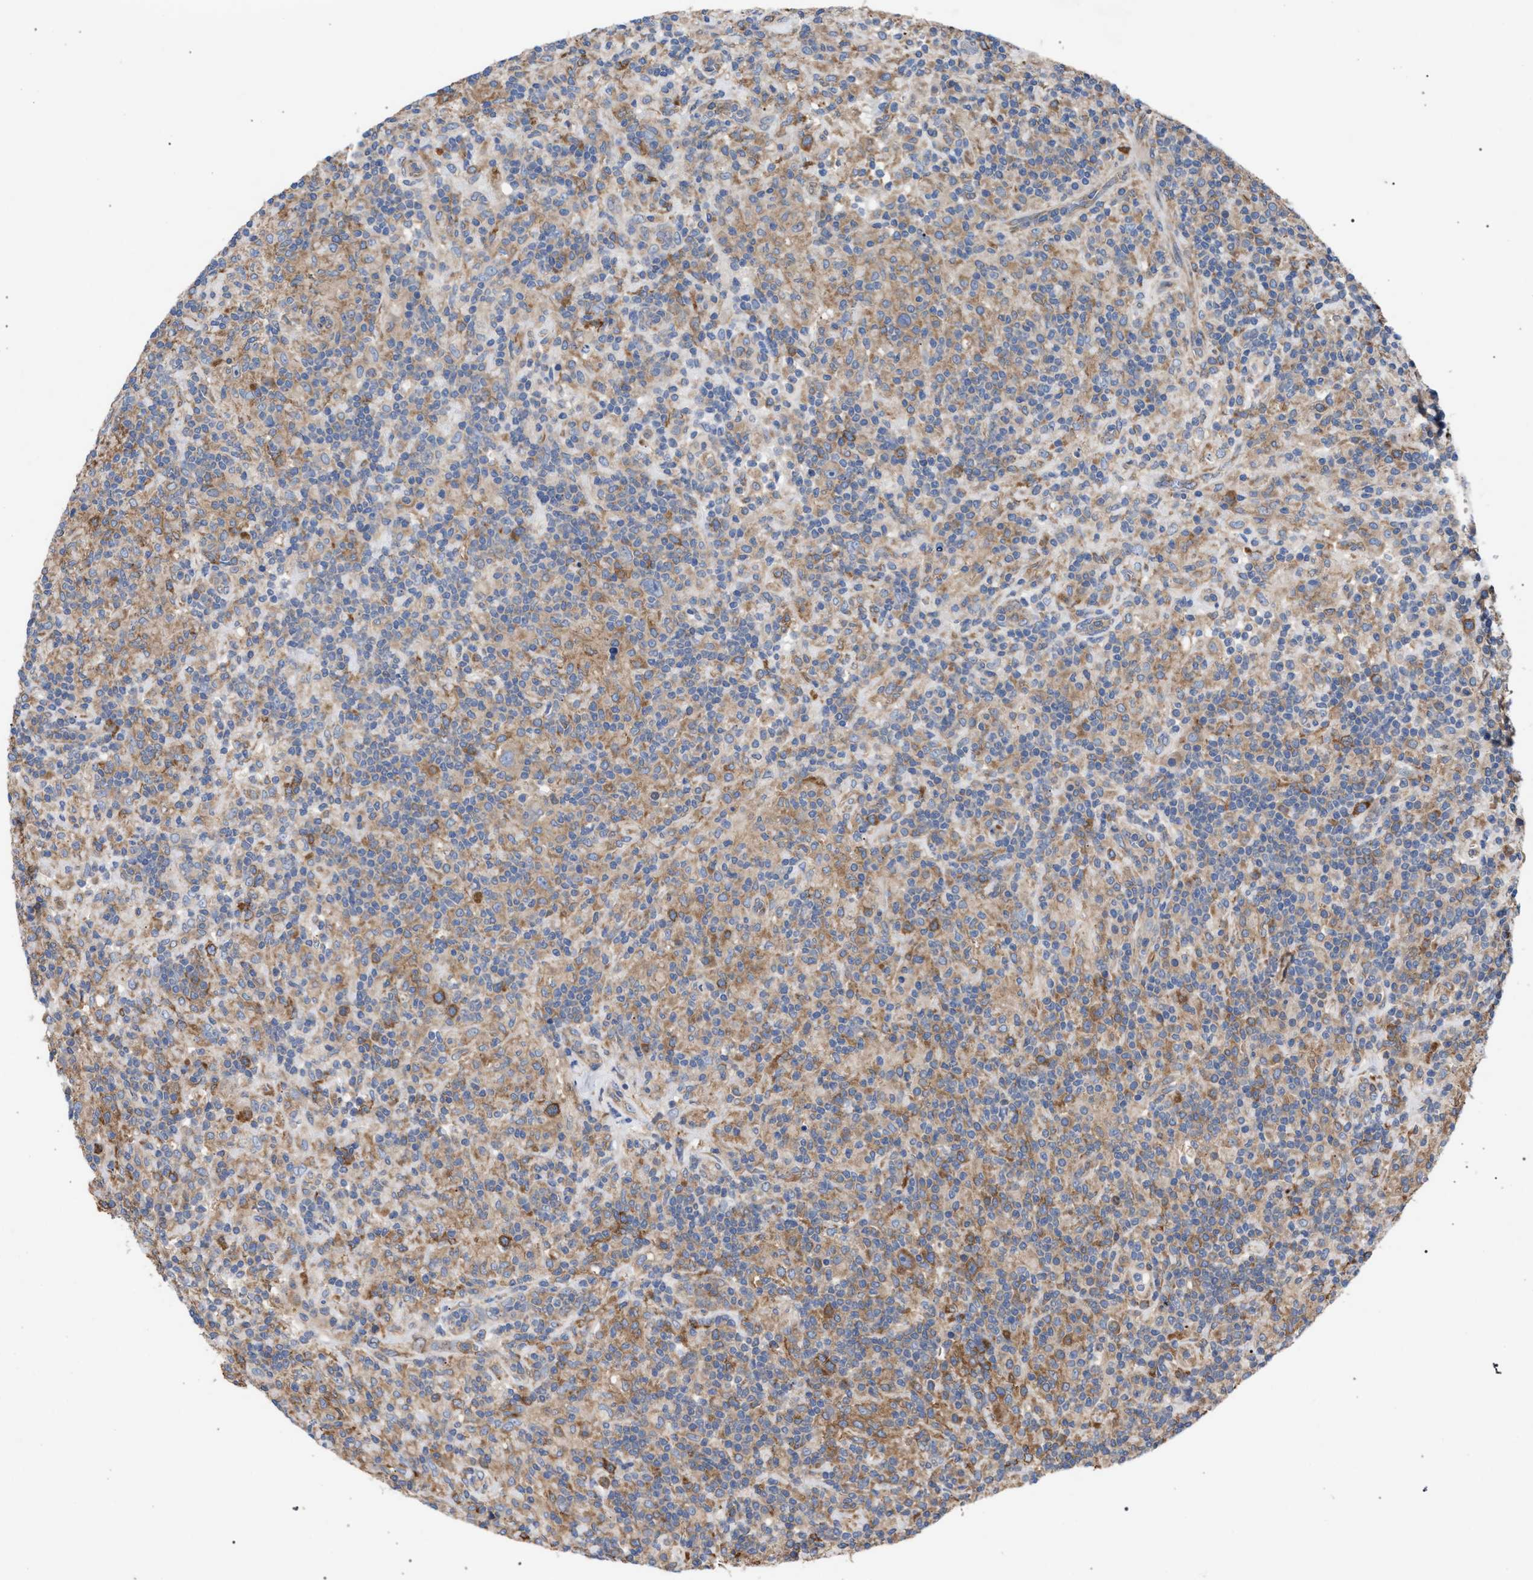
{"staining": {"intensity": "moderate", "quantity": ">75%", "location": "cytoplasmic/membranous"}, "tissue": "lymphoma", "cell_type": "Tumor cells", "image_type": "cancer", "snomed": [{"axis": "morphology", "description": "Hodgkin's disease, NOS"}, {"axis": "topography", "description": "Lymph node"}], "caption": "Tumor cells exhibit medium levels of moderate cytoplasmic/membranous expression in approximately >75% of cells in human lymphoma.", "gene": "CDR2L", "patient": {"sex": "male", "age": 70}}